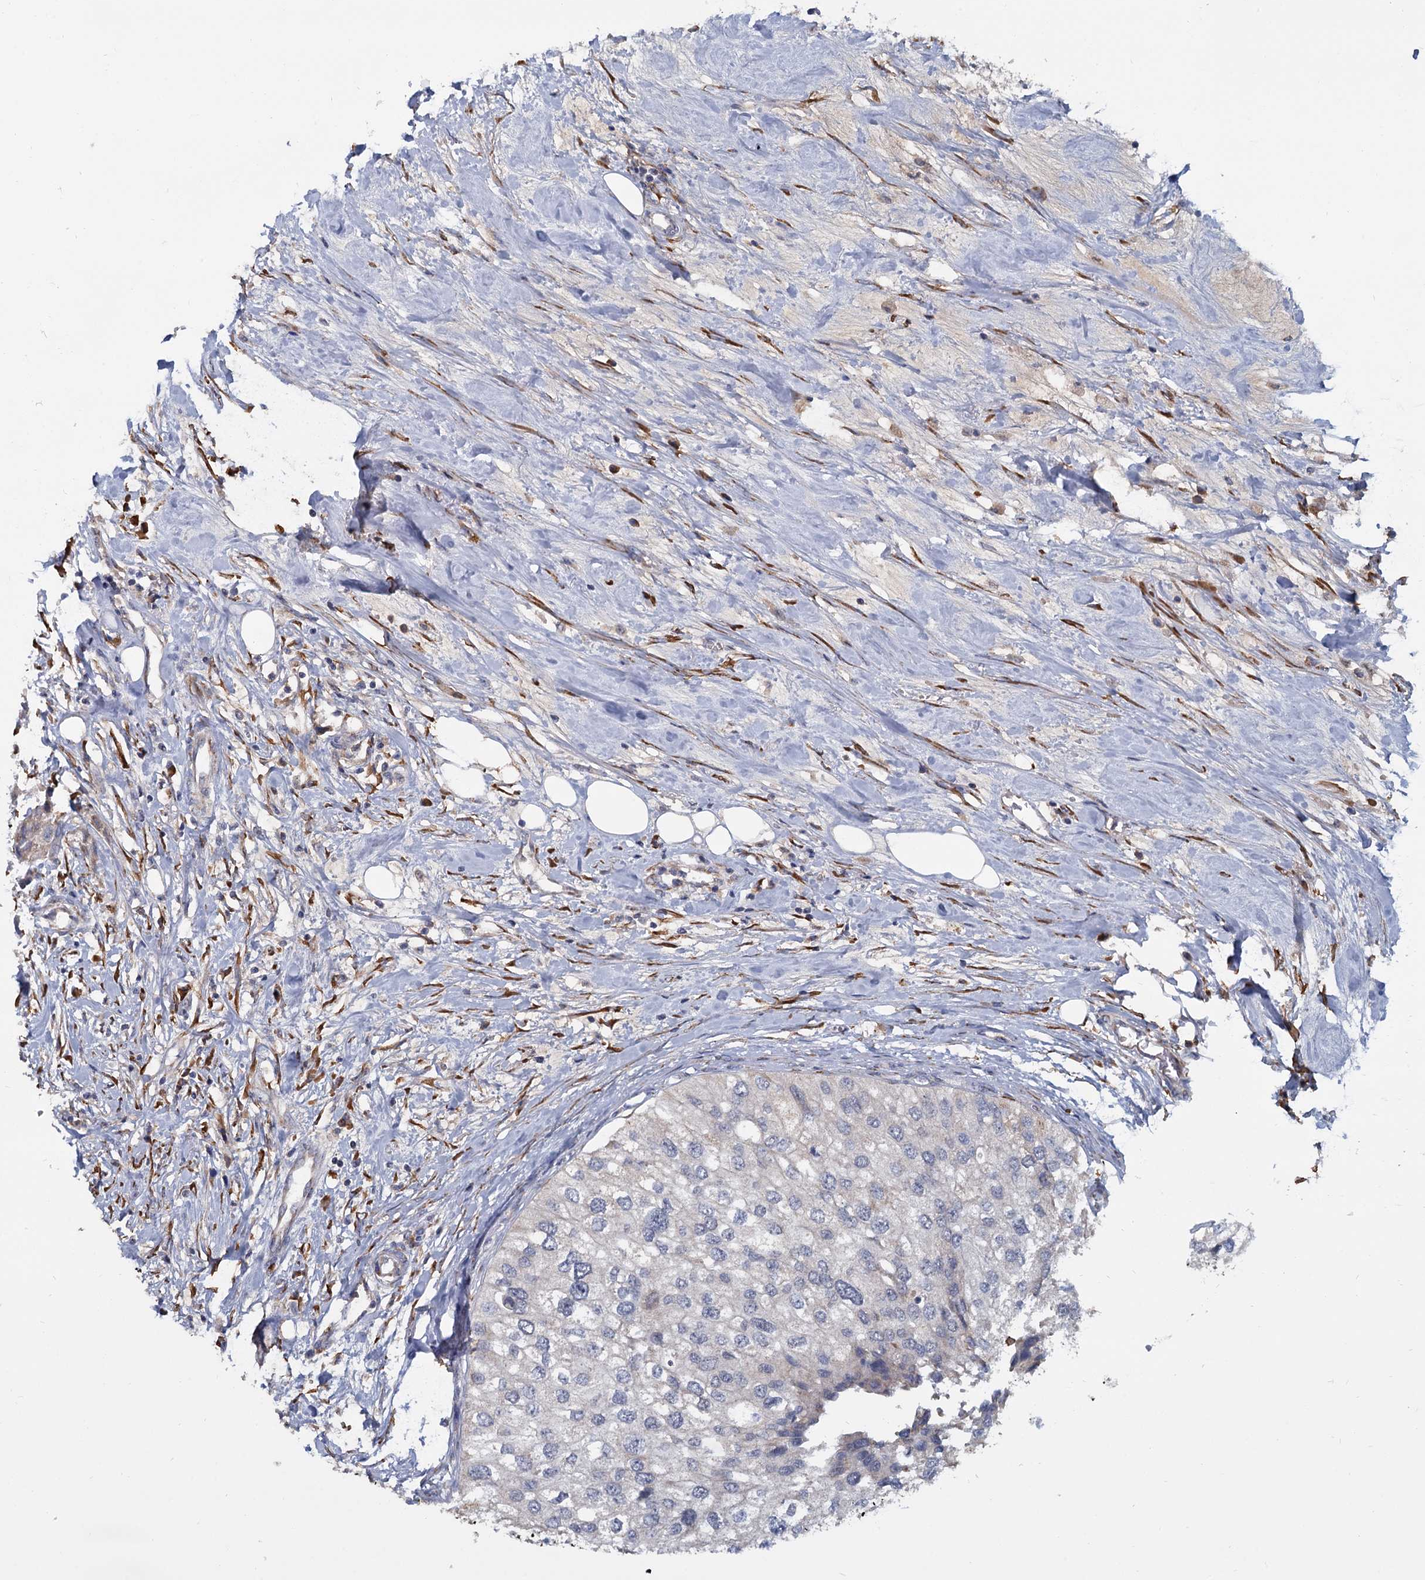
{"staining": {"intensity": "negative", "quantity": "none", "location": "none"}, "tissue": "urothelial cancer", "cell_type": "Tumor cells", "image_type": "cancer", "snomed": [{"axis": "morphology", "description": "Urothelial carcinoma, High grade"}, {"axis": "topography", "description": "Urinary bladder"}], "caption": "Immunohistochemical staining of human high-grade urothelial carcinoma reveals no significant positivity in tumor cells.", "gene": "LRRC51", "patient": {"sex": "male", "age": 64}}